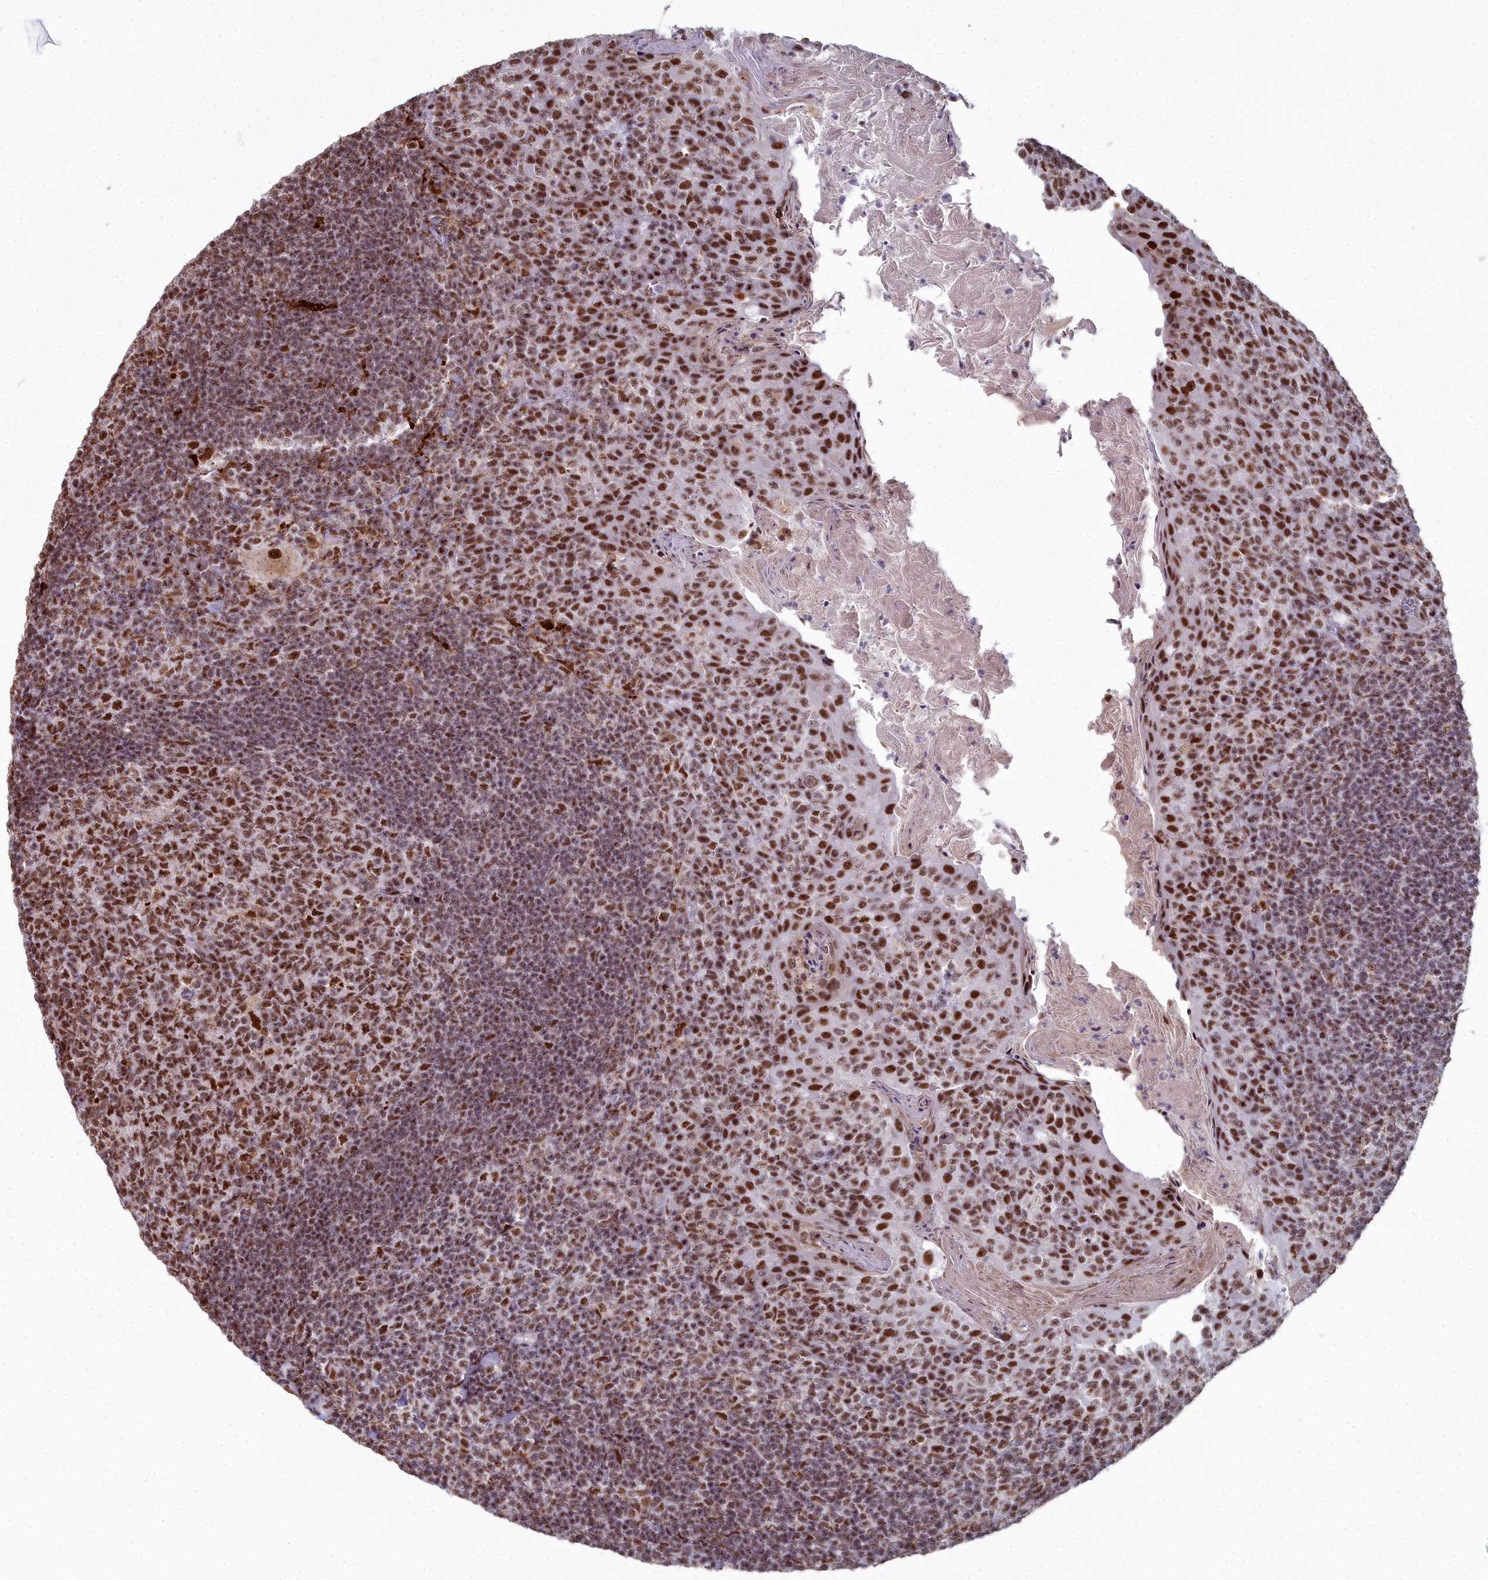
{"staining": {"intensity": "strong", "quantity": ">75%", "location": "nuclear"}, "tissue": "tonsil", "cell_type": "Germinal center cells", "image_type": "normal", "snomed": [{"axis": "morphology", "description": "Normal tissue, NOS"}, {"axis": "topography", "description": "Tonsil"}], "caption": "The immunohistochemical stain highlights strong nuclear staining in germinal center cells of unremarkable tonsil. Immunohistochemistry (ihc) stains the protein in brown and the nuclei are stained blue.", "gene": "SF3B3", "patient": {"sex": "female", "age": 10}}